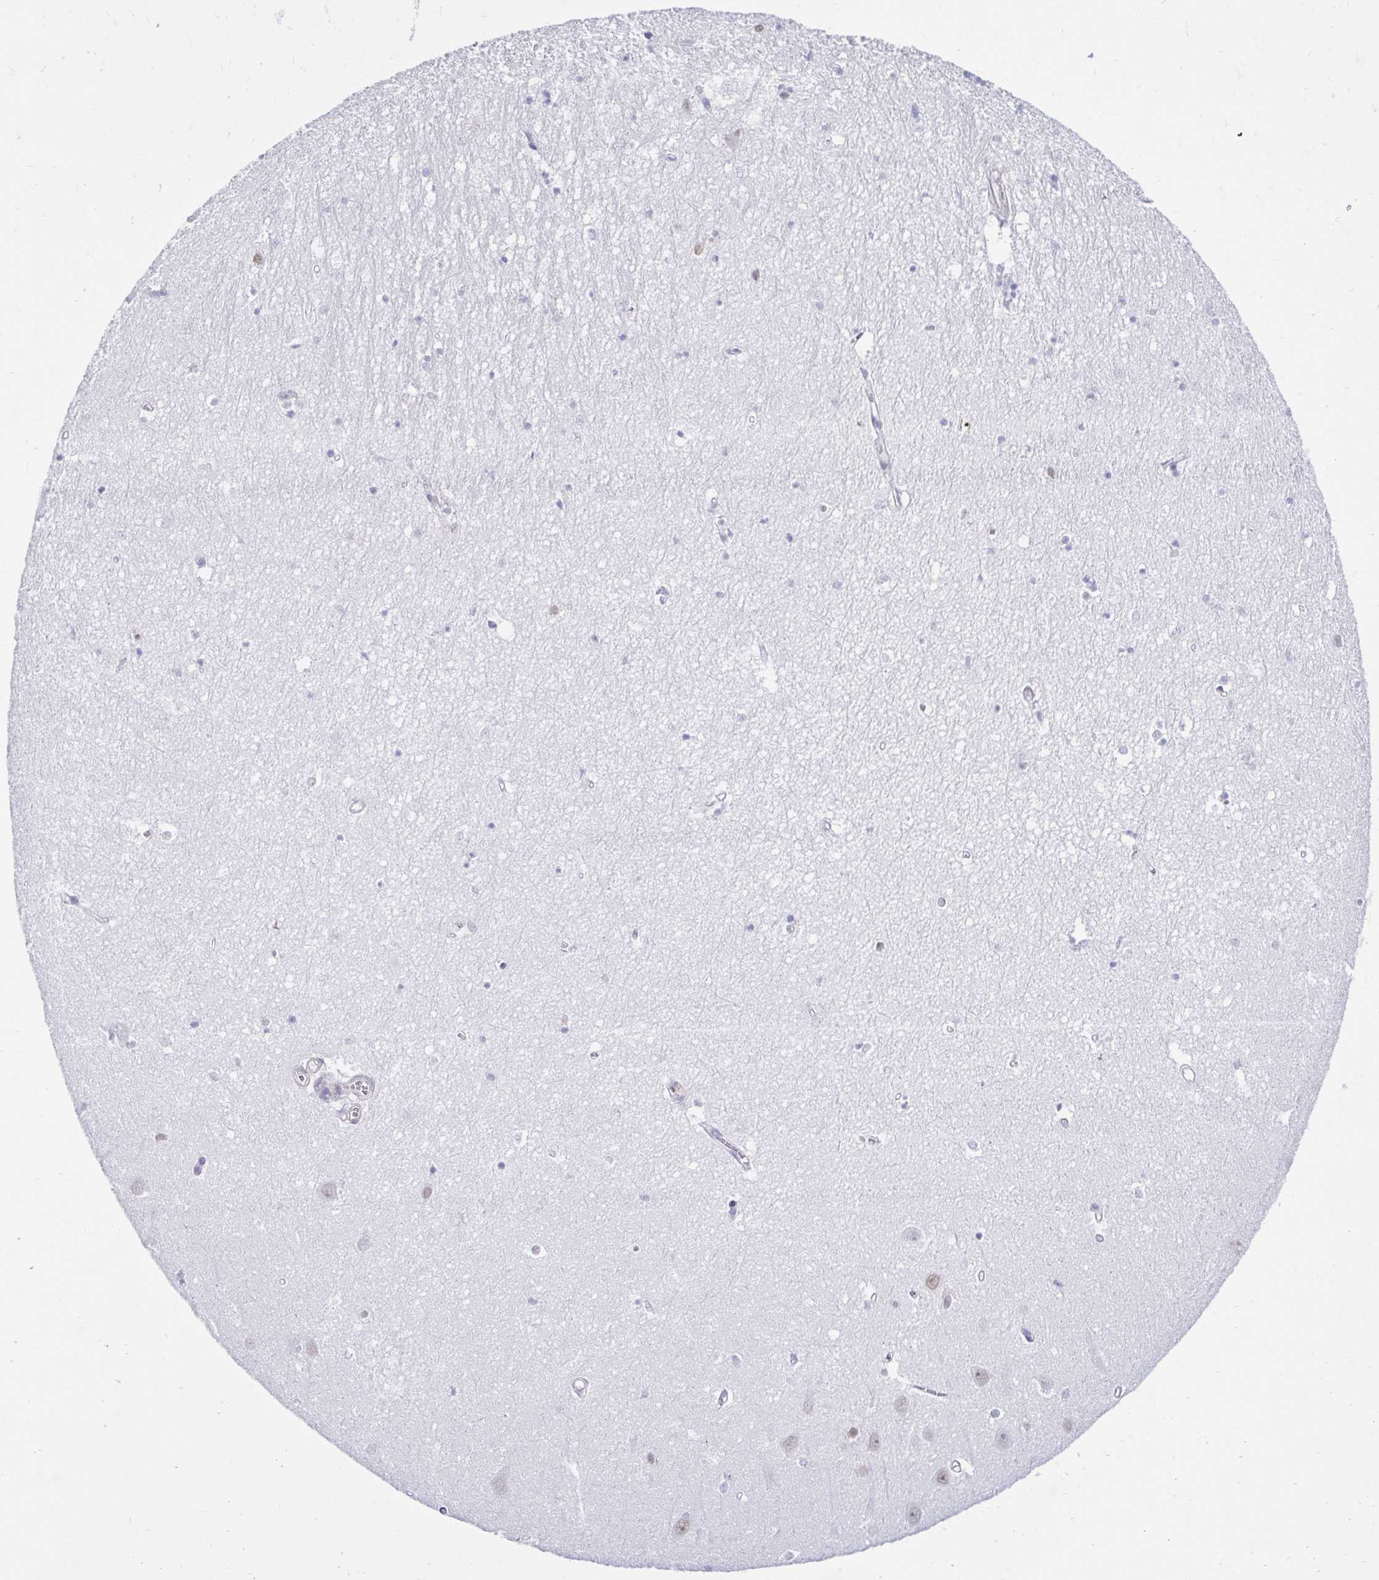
{"staining": {"intensity": "negative", "quantity": "none", "location": "none"}, "tissue": "hippocampus", "cell_type": "Glial cells", "image_type": "normal", "snomed": [{"axis": "morphology", "description": "Normal tissue, NOS"}, {"axis": "topography", "description": "Hippocampus"}], "caption": "The immunohistochemistry image has no significant positivity in glial cells of hippocampus. (Brightfield microscopy of DAB IHC at high magnification).", "gene": "DCAF17", "patient": {"sex": "female", "age": 64}}